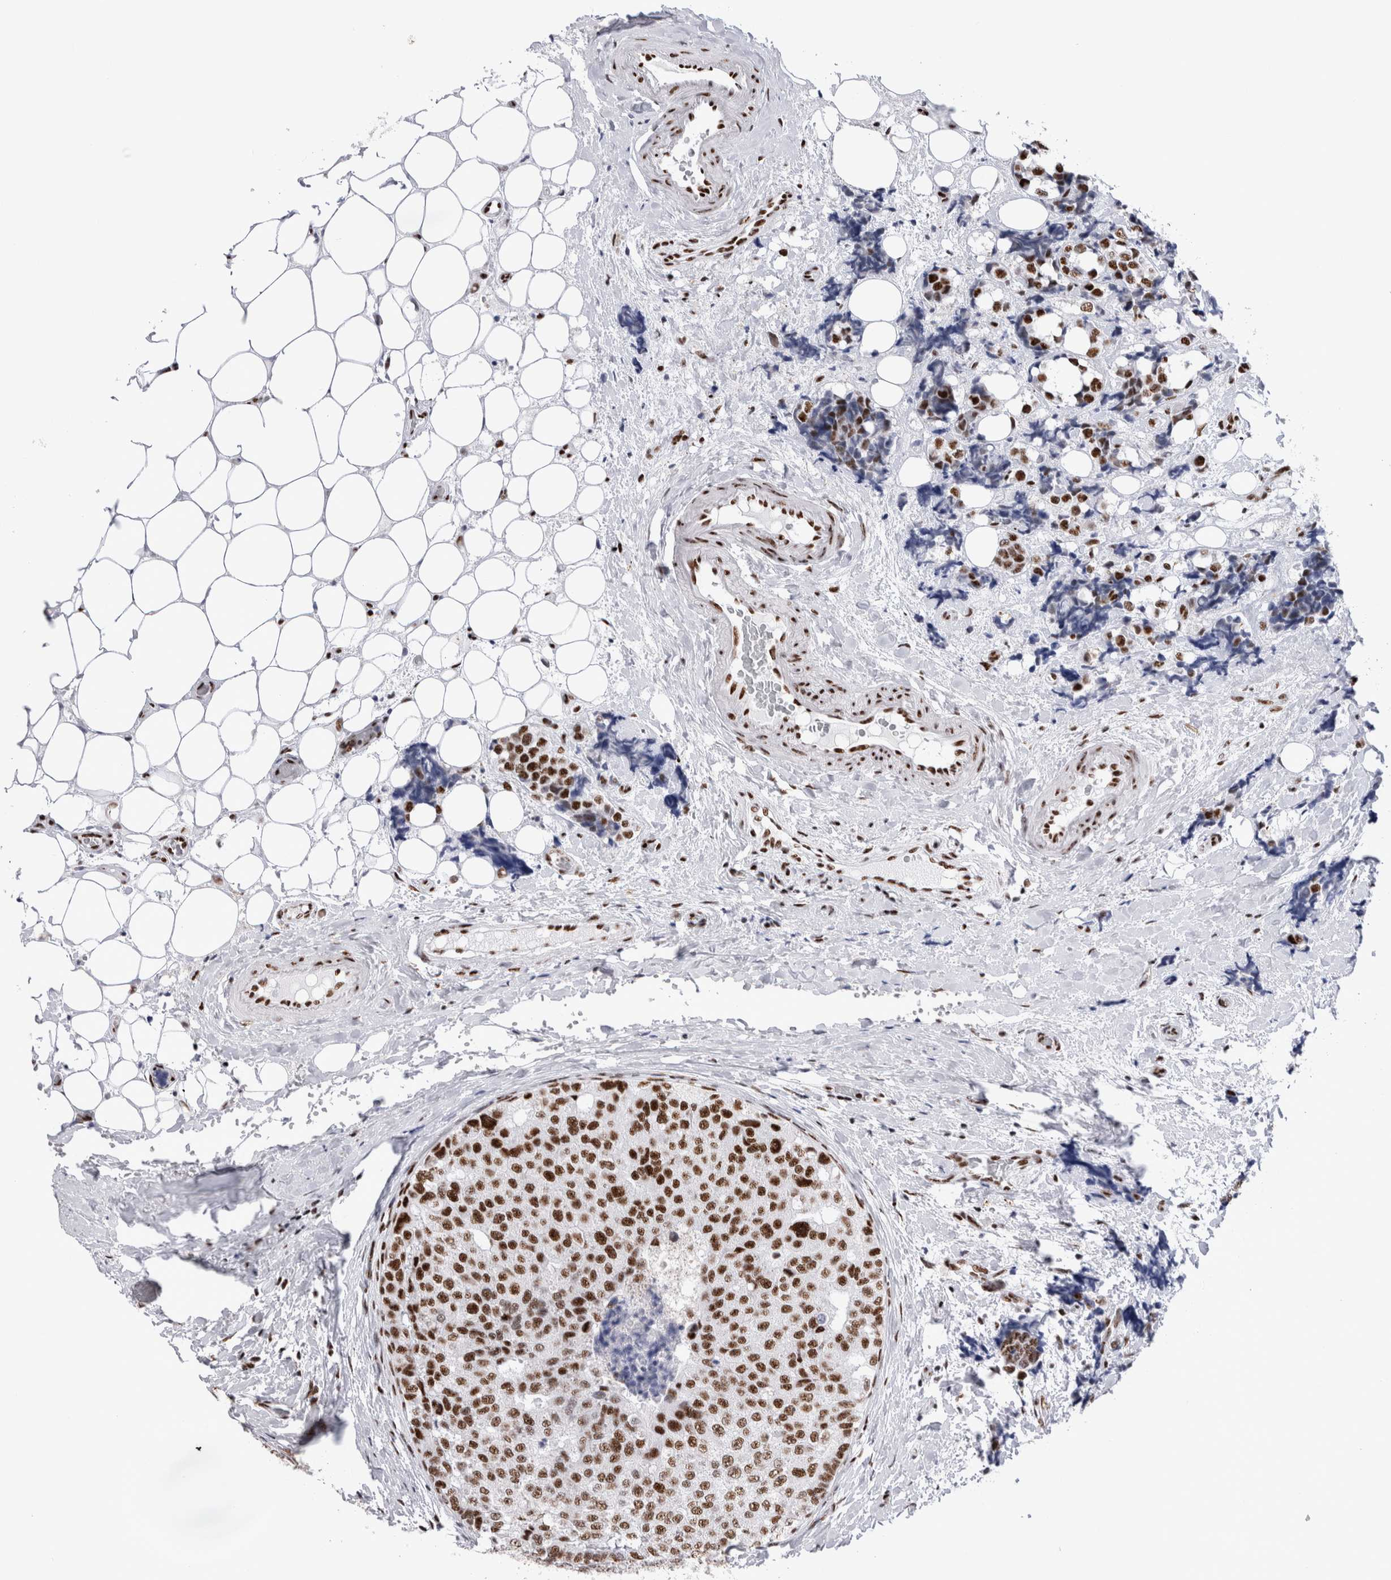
{"staining": {"intensity": "strong", "quantity": ">75%", "location": "nuclear"}, "tissue": "breast cancer", "cell_type": "Tumor cells", "image_type": "cancer", "snomed": [{"axis": "morphology", "description": "Normal tissue, NOS"}, {"axis": "morphology", "description": "Duct carcinoma"}, {"axis": "topography", "description": "Breast"}], "caption": "There is high levels of strong nuclear staining in tumor cells of invasive ductal carcinoma (breast), as demonstrated by immunohistochemical staining (brown color).", "gene": "RBM6", "patient": {"sex": "female", "age": 43}}